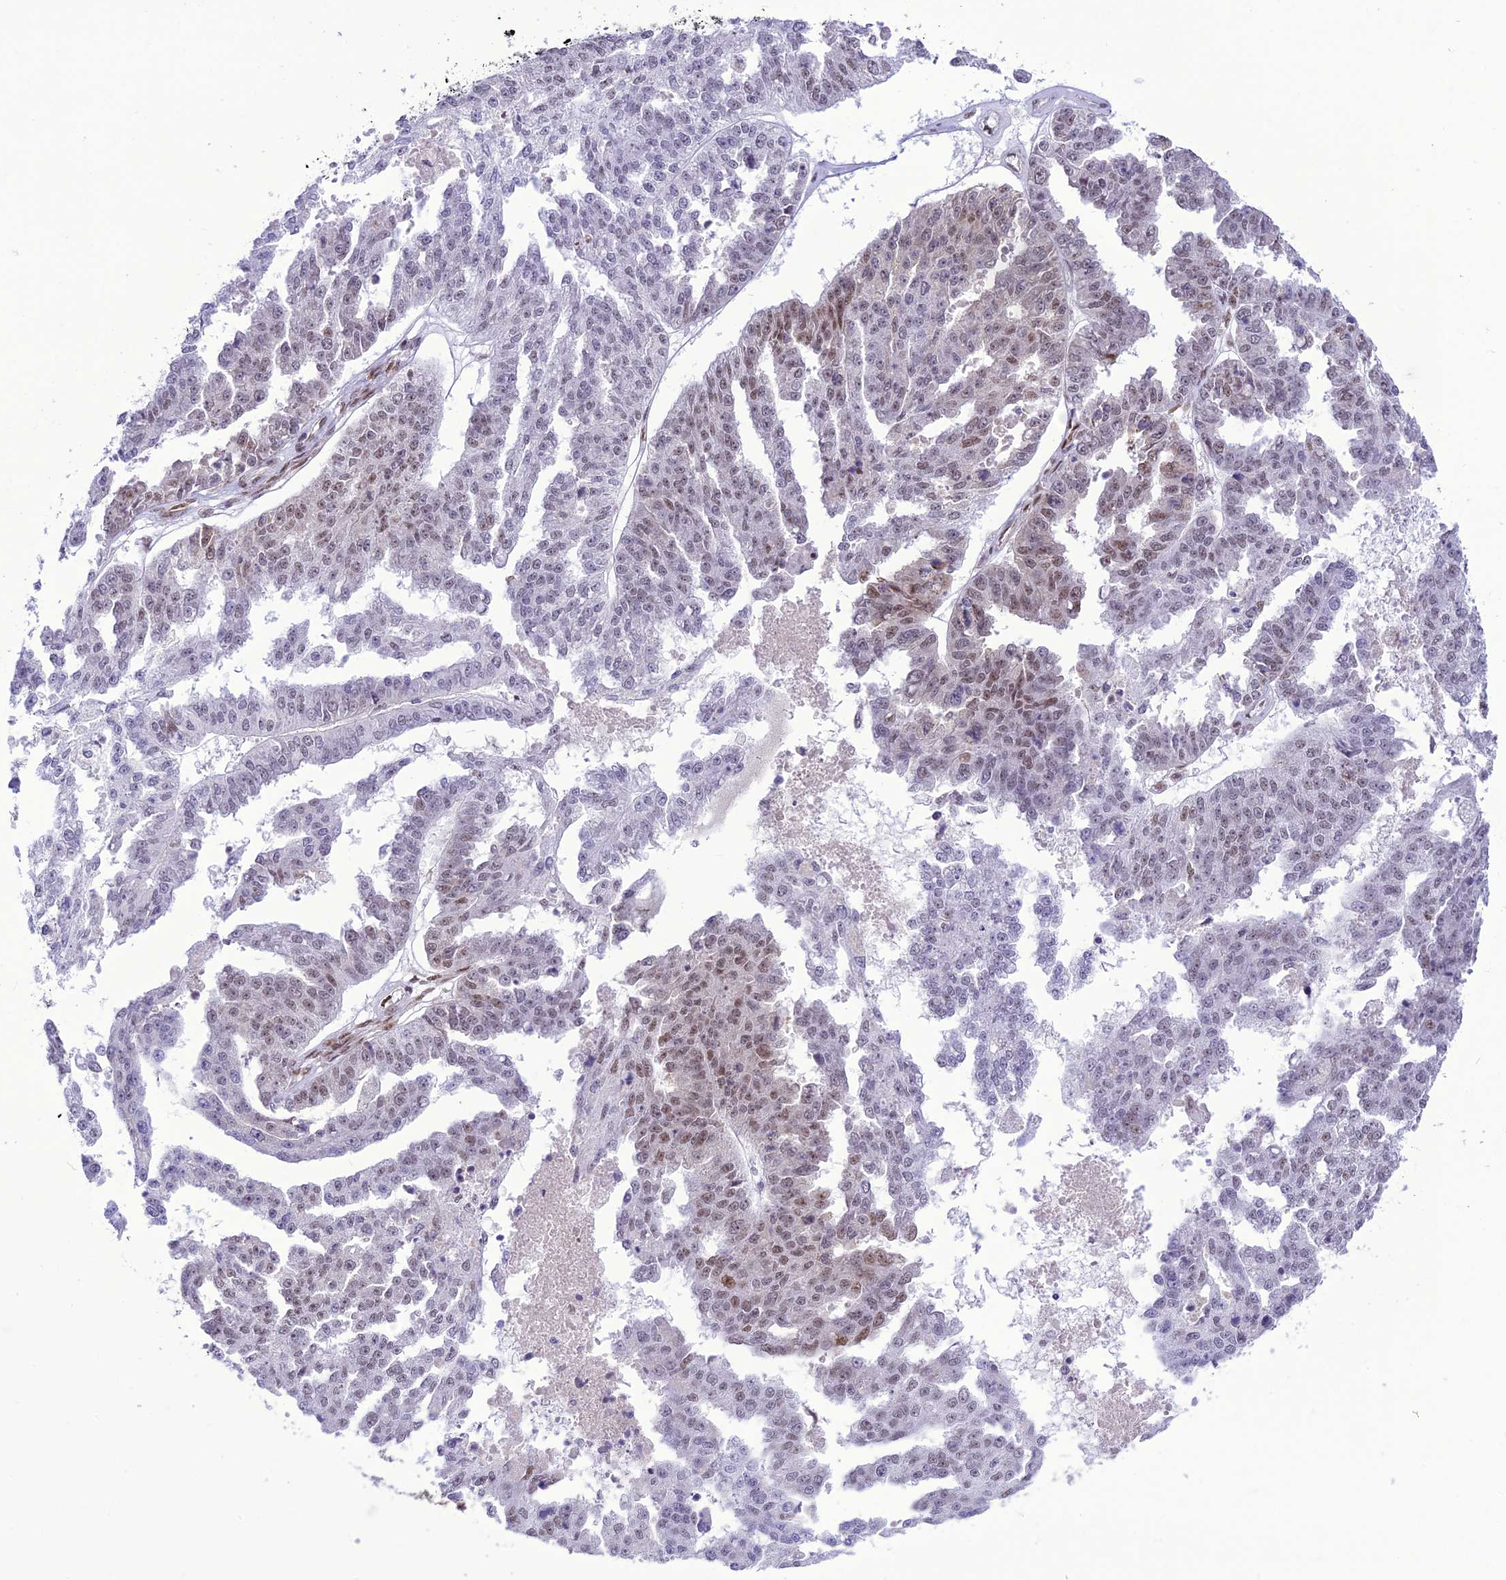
{"staining": {"intensity": "moderate", "quantity": "25%-75%", "location": "nuclear"}, "tissue": "ovarian cancer", "cell_type": "Tumor cells", "image_type": "cancer", "snomed": [{"axis": "morphology", "description": "Cystadenocarcinoma, serous, NOS"}, {"axis": "topography", "description": "Ovary"}], "caption": "About 25%-75% of tumor cells in human serous cystadenocarcinoma (ovarian) display moderate nuclear protein positivity as visualized by brown immunohistochemical staining.", "gene": "DDX1", "patient": {"sex": "female", "age": 58}}